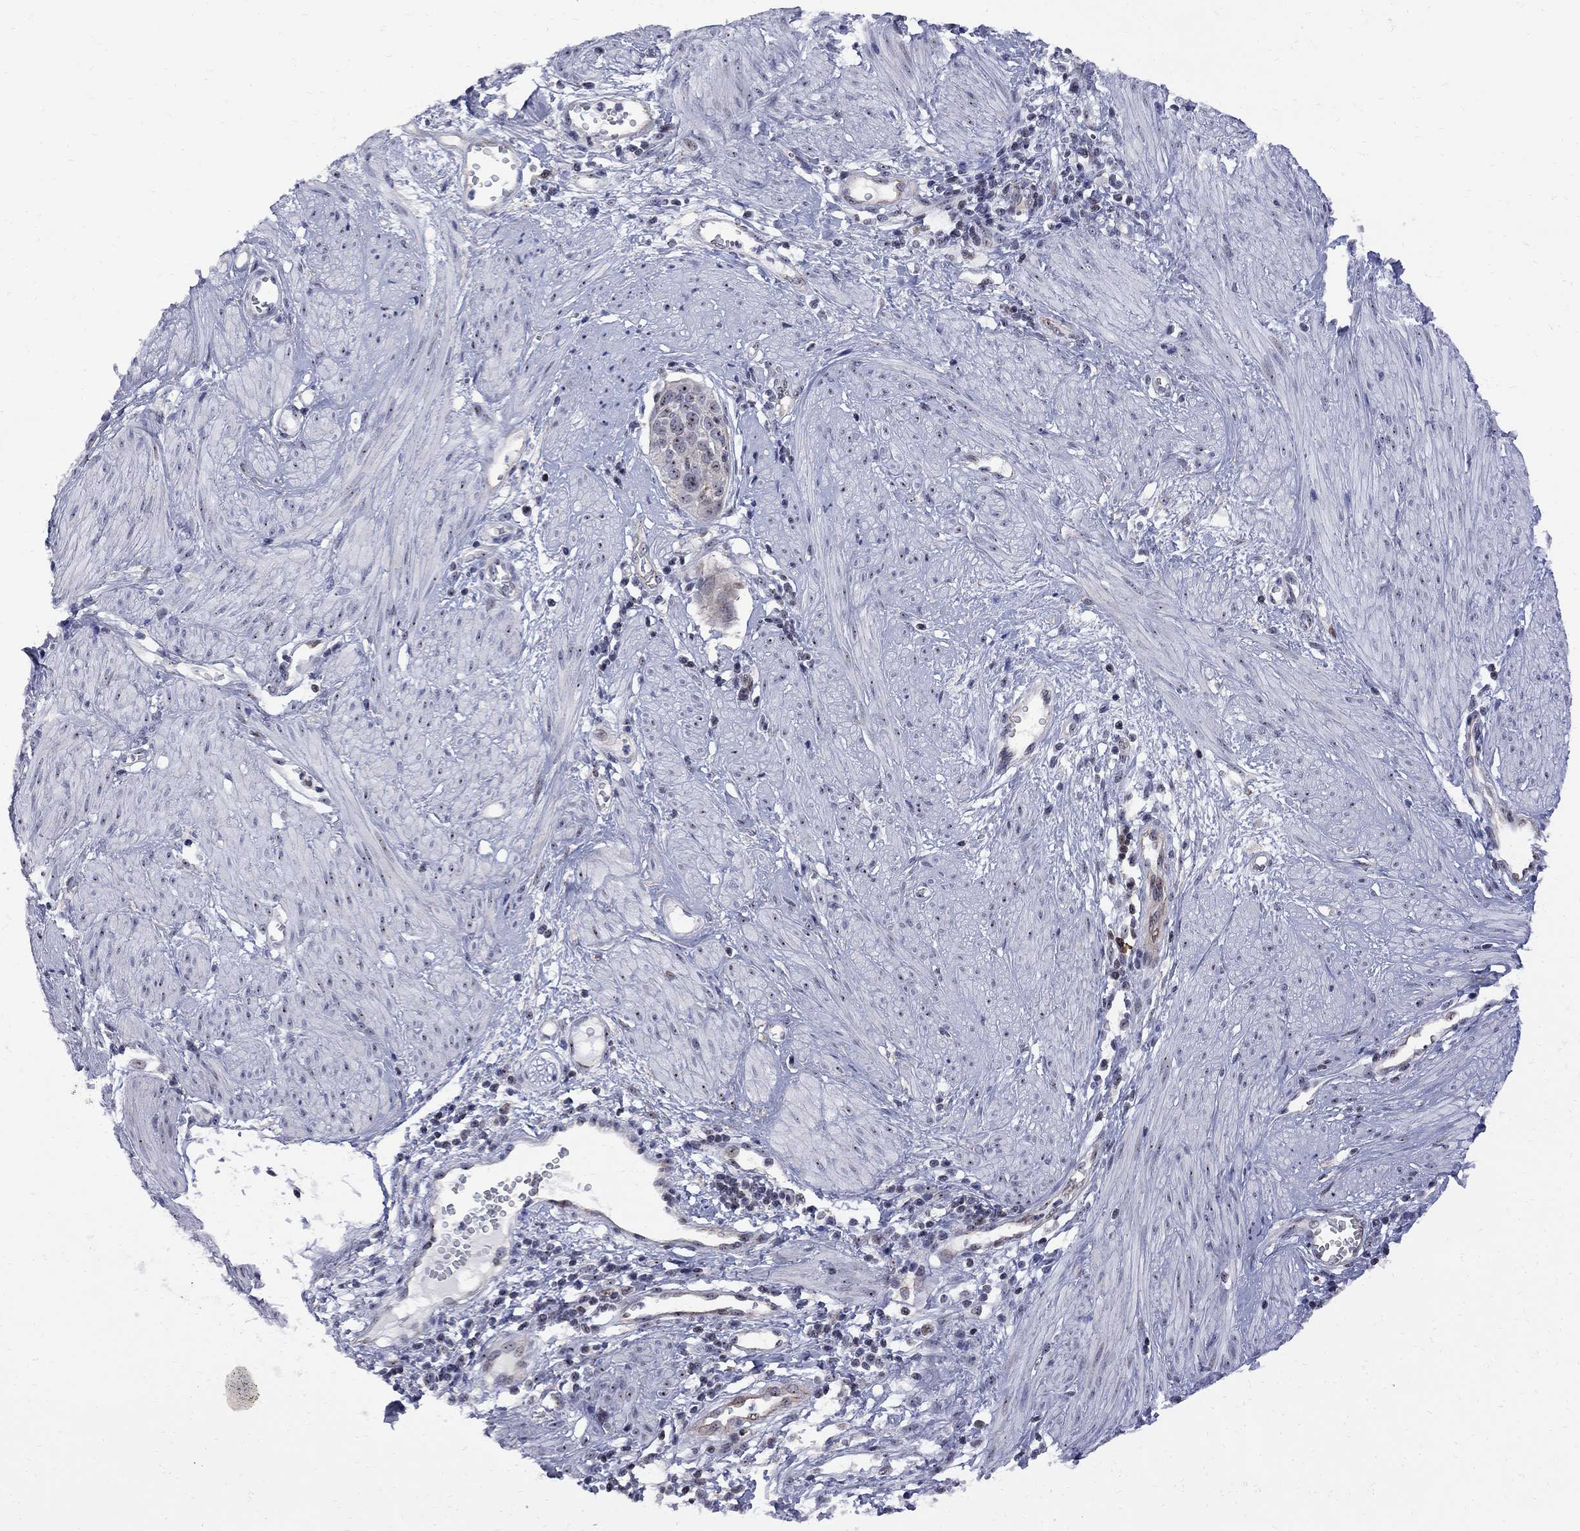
{"staining": {"intensity": "moderate", "quantity": "<25%", "location": "nuclear"}, "tissue": "cervical cancer", "cell_type": "Tumor cells", "image_type": "cancer", "snomed": [{"axis": "morphology", "description": "Squamous cell carcinoma, NOS"}, {"axis": "topography", "description": "Cervix"}], "caption": "Human cervical cancer (squamous cell carcinoma) stained with a protein marker exhibits moderate staining in tumor cells.", "gene": "DHX33", "patient": {"sex": "female", "age": 39}}